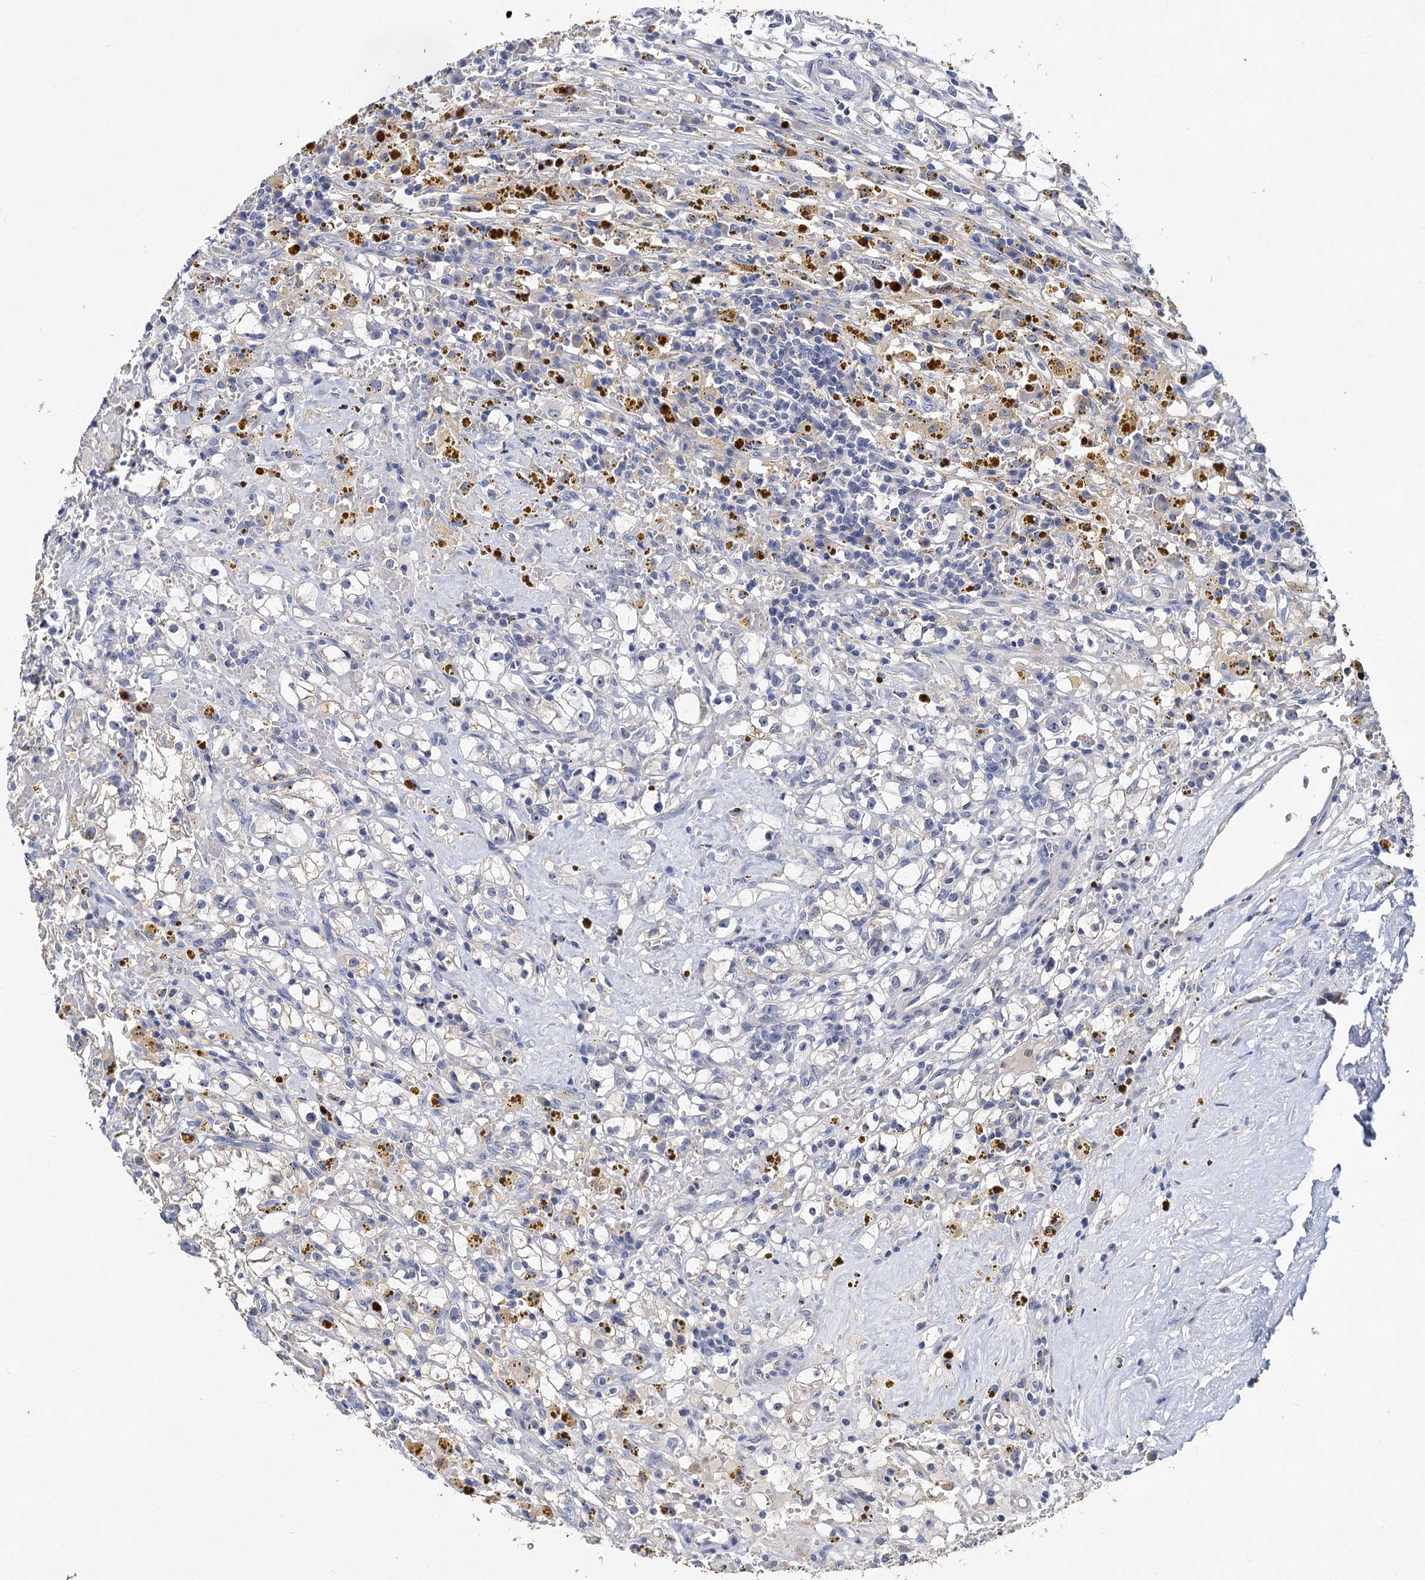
{"staining": {"intensity": "negative", "quantity": "none", "location": "none"}, "tissue": "renal cancer", "cell_type": "Tumor cells", "image_type": "cancer", "snomed": [{"axis": "morphology", "description": "Adenocarcinoma, NOS"}, {"axis": "topography", "description": "Kidney"}], "caption": "High power microscopy micrograph of an IHC micrograph of renal adenocarcinoma, revealing no significant expression in tumor cells.", "gene": "ATP9A", "patient": {"sex": "male", "age": 56}}